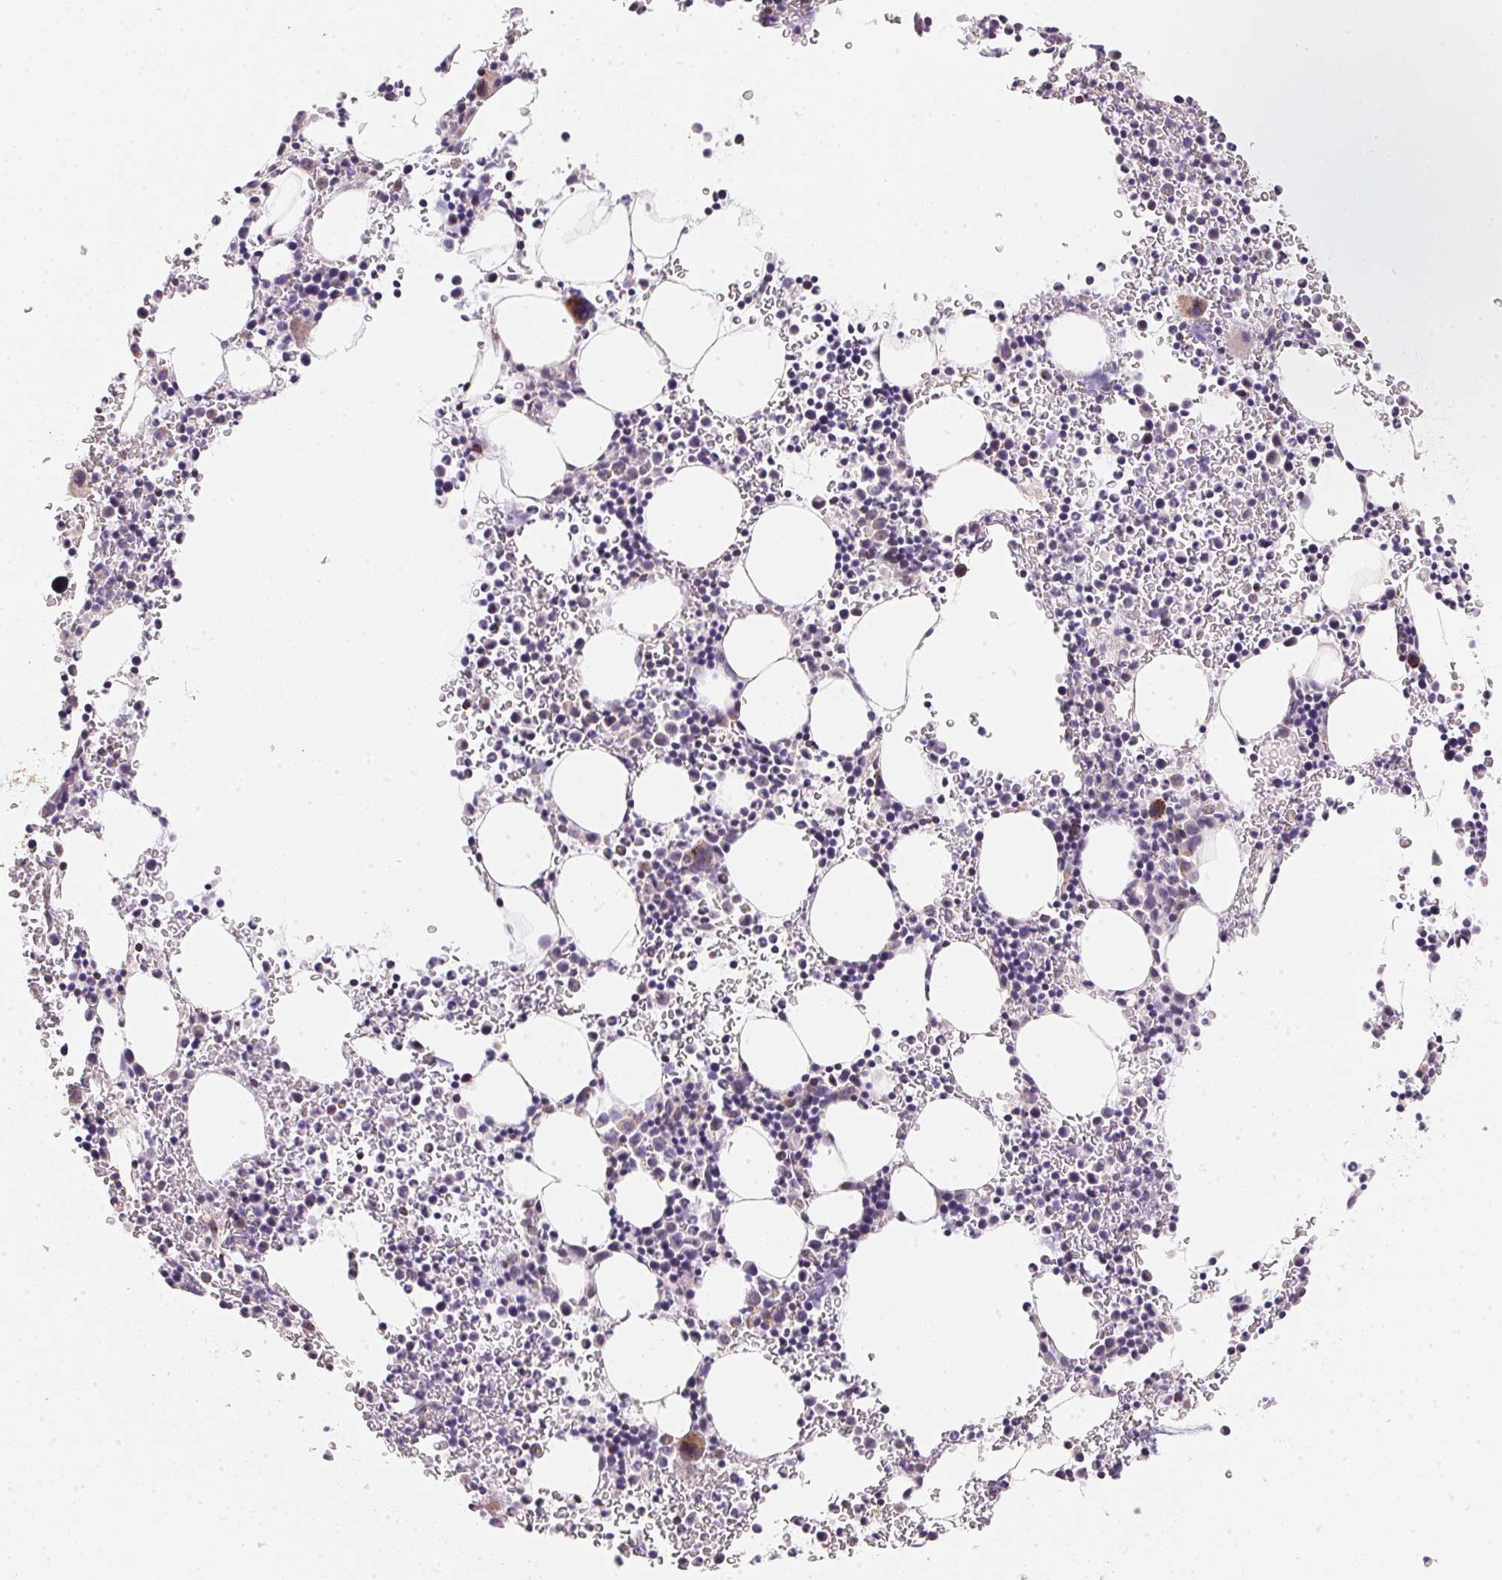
{"staining": {"intensity": "moderate", "quantity": "<25%", "location": "cytoplasmic/membranous"}, "tissue": "bone marrow", "cell_type": "Hematopoietic cells", "image_type": "normal", "snomed": [{"axis": "morphology", "description": "Normal tissue, NOS"}, {"axis": "topography", "description": "Bone marrow"}], "caption": "Immunohistochemical staining of normal bone marrow shows moderate cytoplasmic/membranous protein staining in approximately <25% of hematopoietic cells. The protein is shown in brown color, while the nuclei are stained blue.", "gene": "GIPC2", "patient": {"sex": "male", "age": 58}}